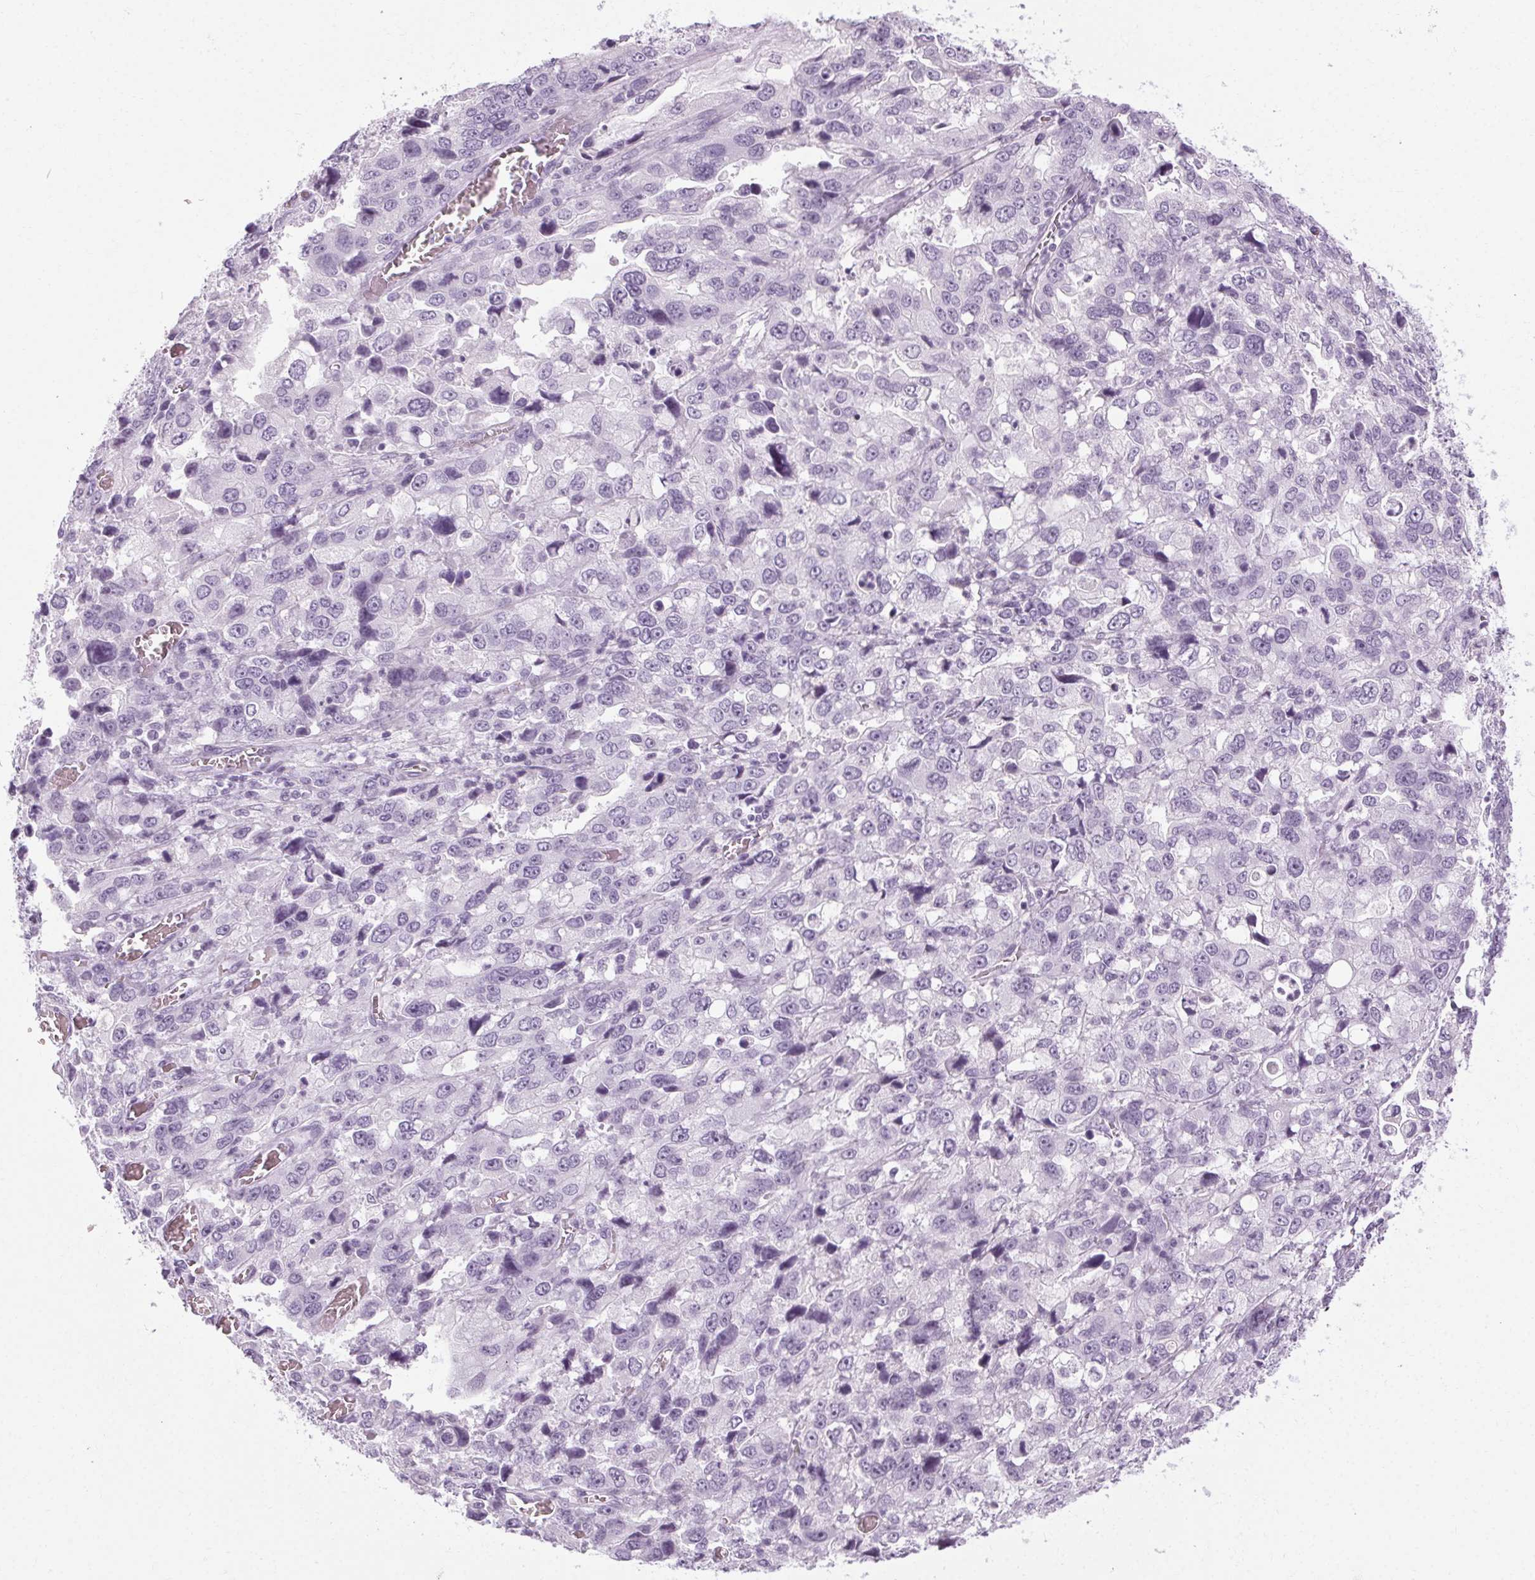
{"staining": {"intensity": "negative", "quantity": "none", "location": "none"}, "tissue": "stomach cancer", "cell_type": "Tumor cells", "image_type": "cancer", "snomed": [{"axis": "morphology", "description": "Adenocarcinoma, NOS"}, {"axis": "topography", "description": "Stomach, upper"}], "caption": "Adenocarcinoma (stomach) stained for a protein using IHC displays no staining tumor cells.", "gene": "POMC", "patient": {"sex": "female", "age": 81}}